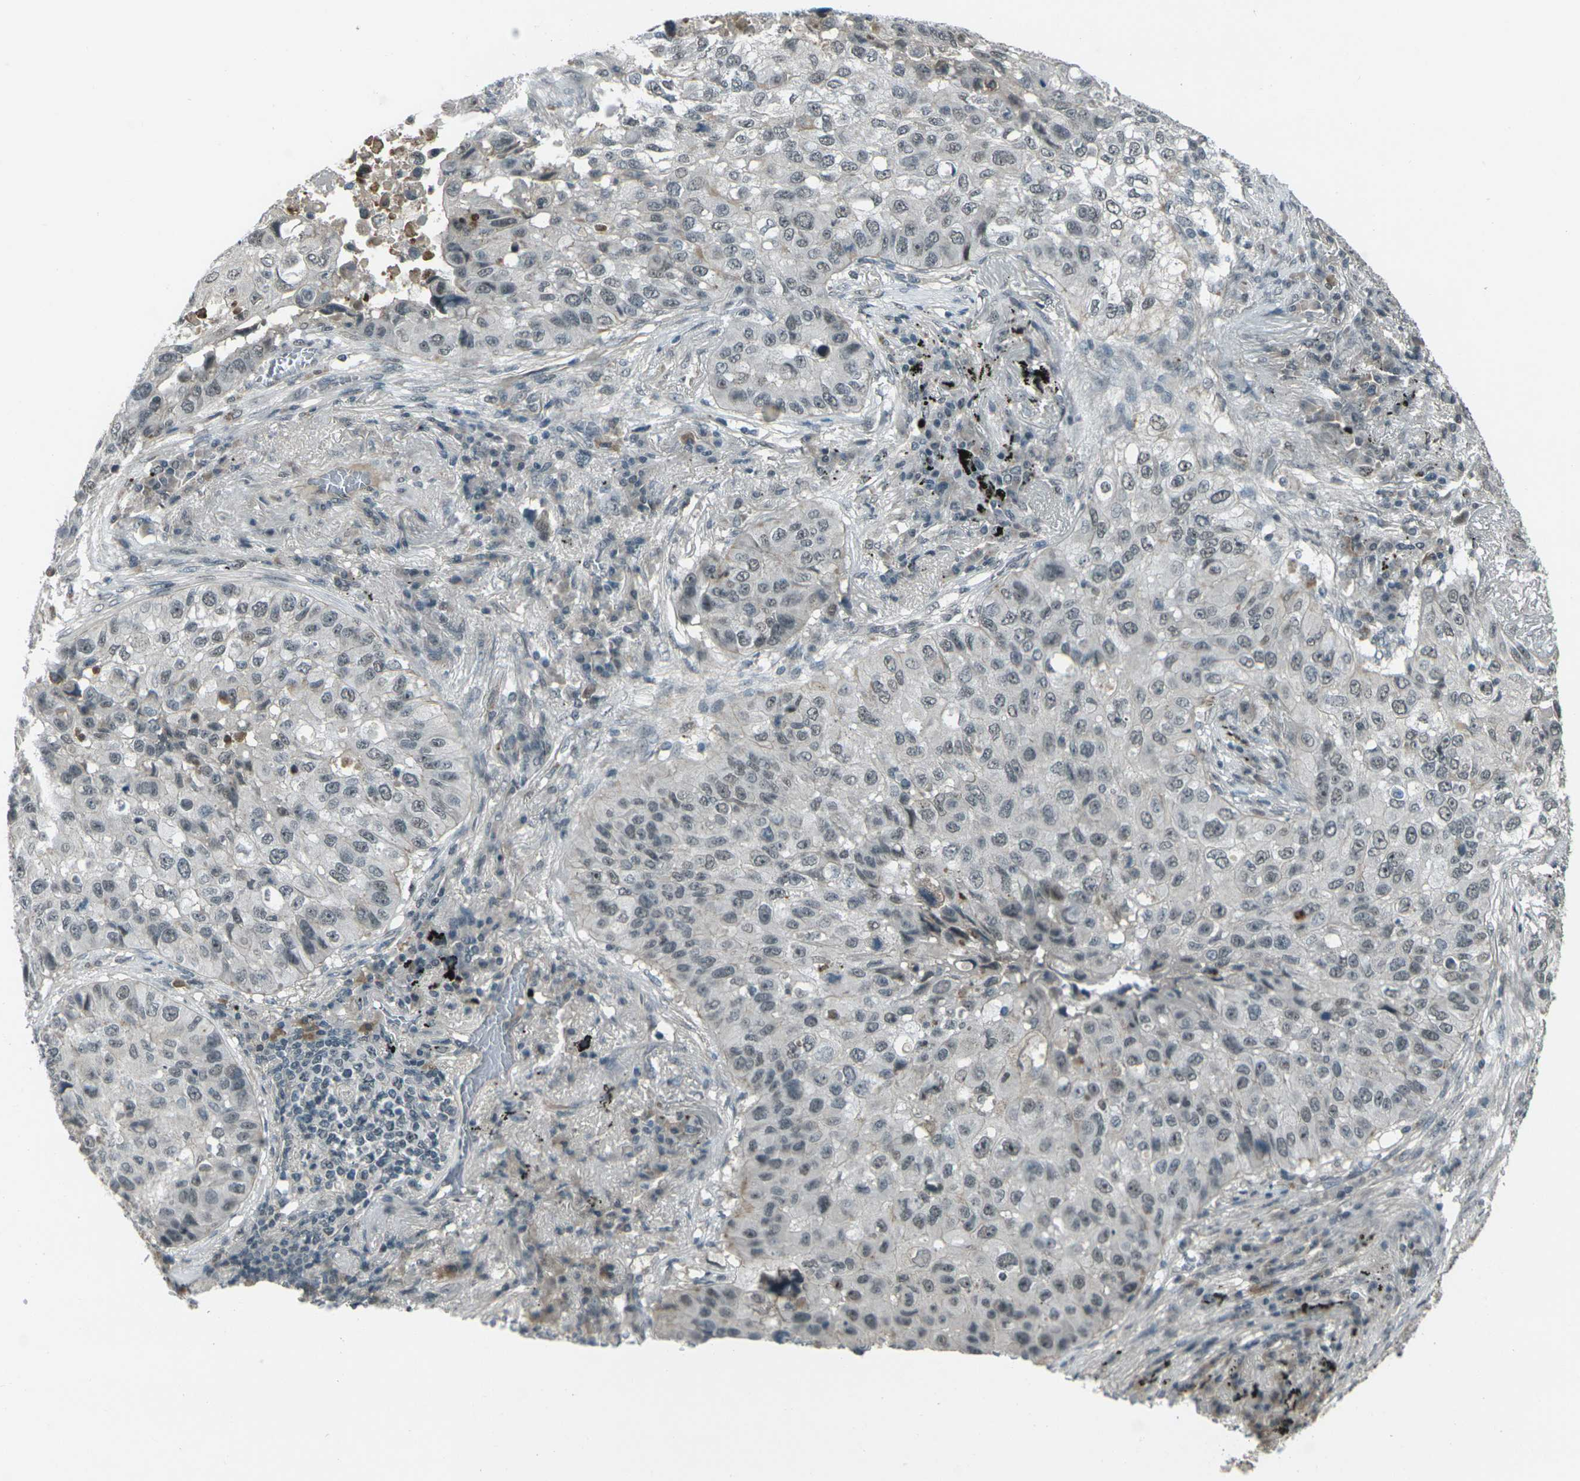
{"staining": {"intensity": "weak", "quantity": "<25%", "location": "nuclear"}, "tissue": "lung cancer", "cell_type": "Tumor cells", "image_type": "cancer", "snomed": [{"axis": "morphology", "description": "Squamous cell carcinoma, NOS"}, {"axis": "topography", "description": "Lung"}], "caption": "Lung squamous cell carcinoma was stained to show a protein in brown. There is no significant staining in tumor cells.", "gene": "GPR19", "patient": {"sex": "male", "age": 57}}